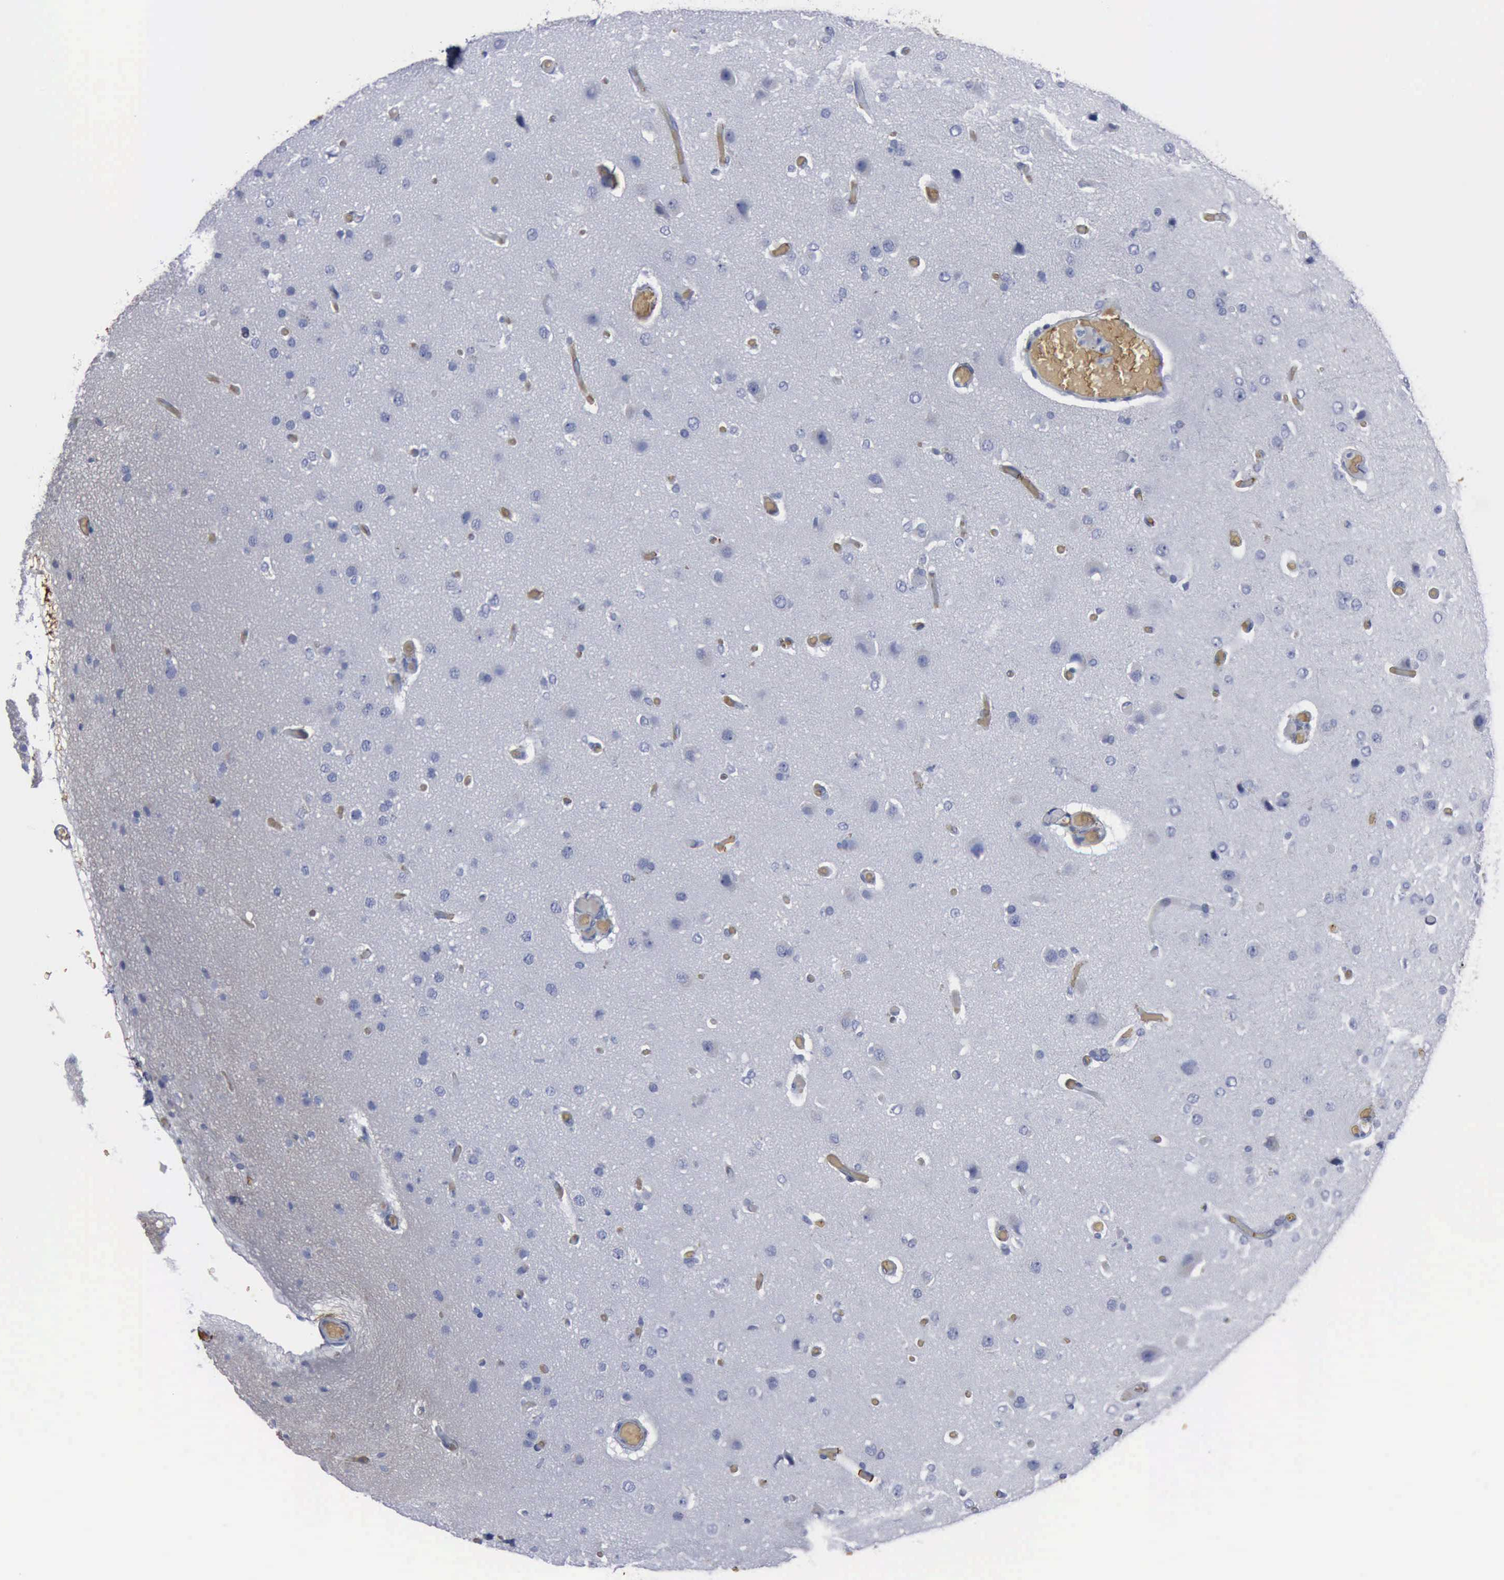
{"staining": {"intensity": "negative", "quantity": "none", "location": "none"}, "tissue": "cerebral cortex", "cell_type": "Endothelial cells", "image_type": "normal", "snomed": [{"axis": "morphology", "description": "Normal tissue, NOS"}, {"axis": "morphology", "description": "Glioma, malignant, High grade"}, {"axis": "topography", "description": "Cerebral cortex"}], "caption": "This is an IHC histopathology image of benign cerebral cortex. There is no staining in endothelial cells.", "gene": "TGFB1", "patient": {"sex": "male", "age": 77}}